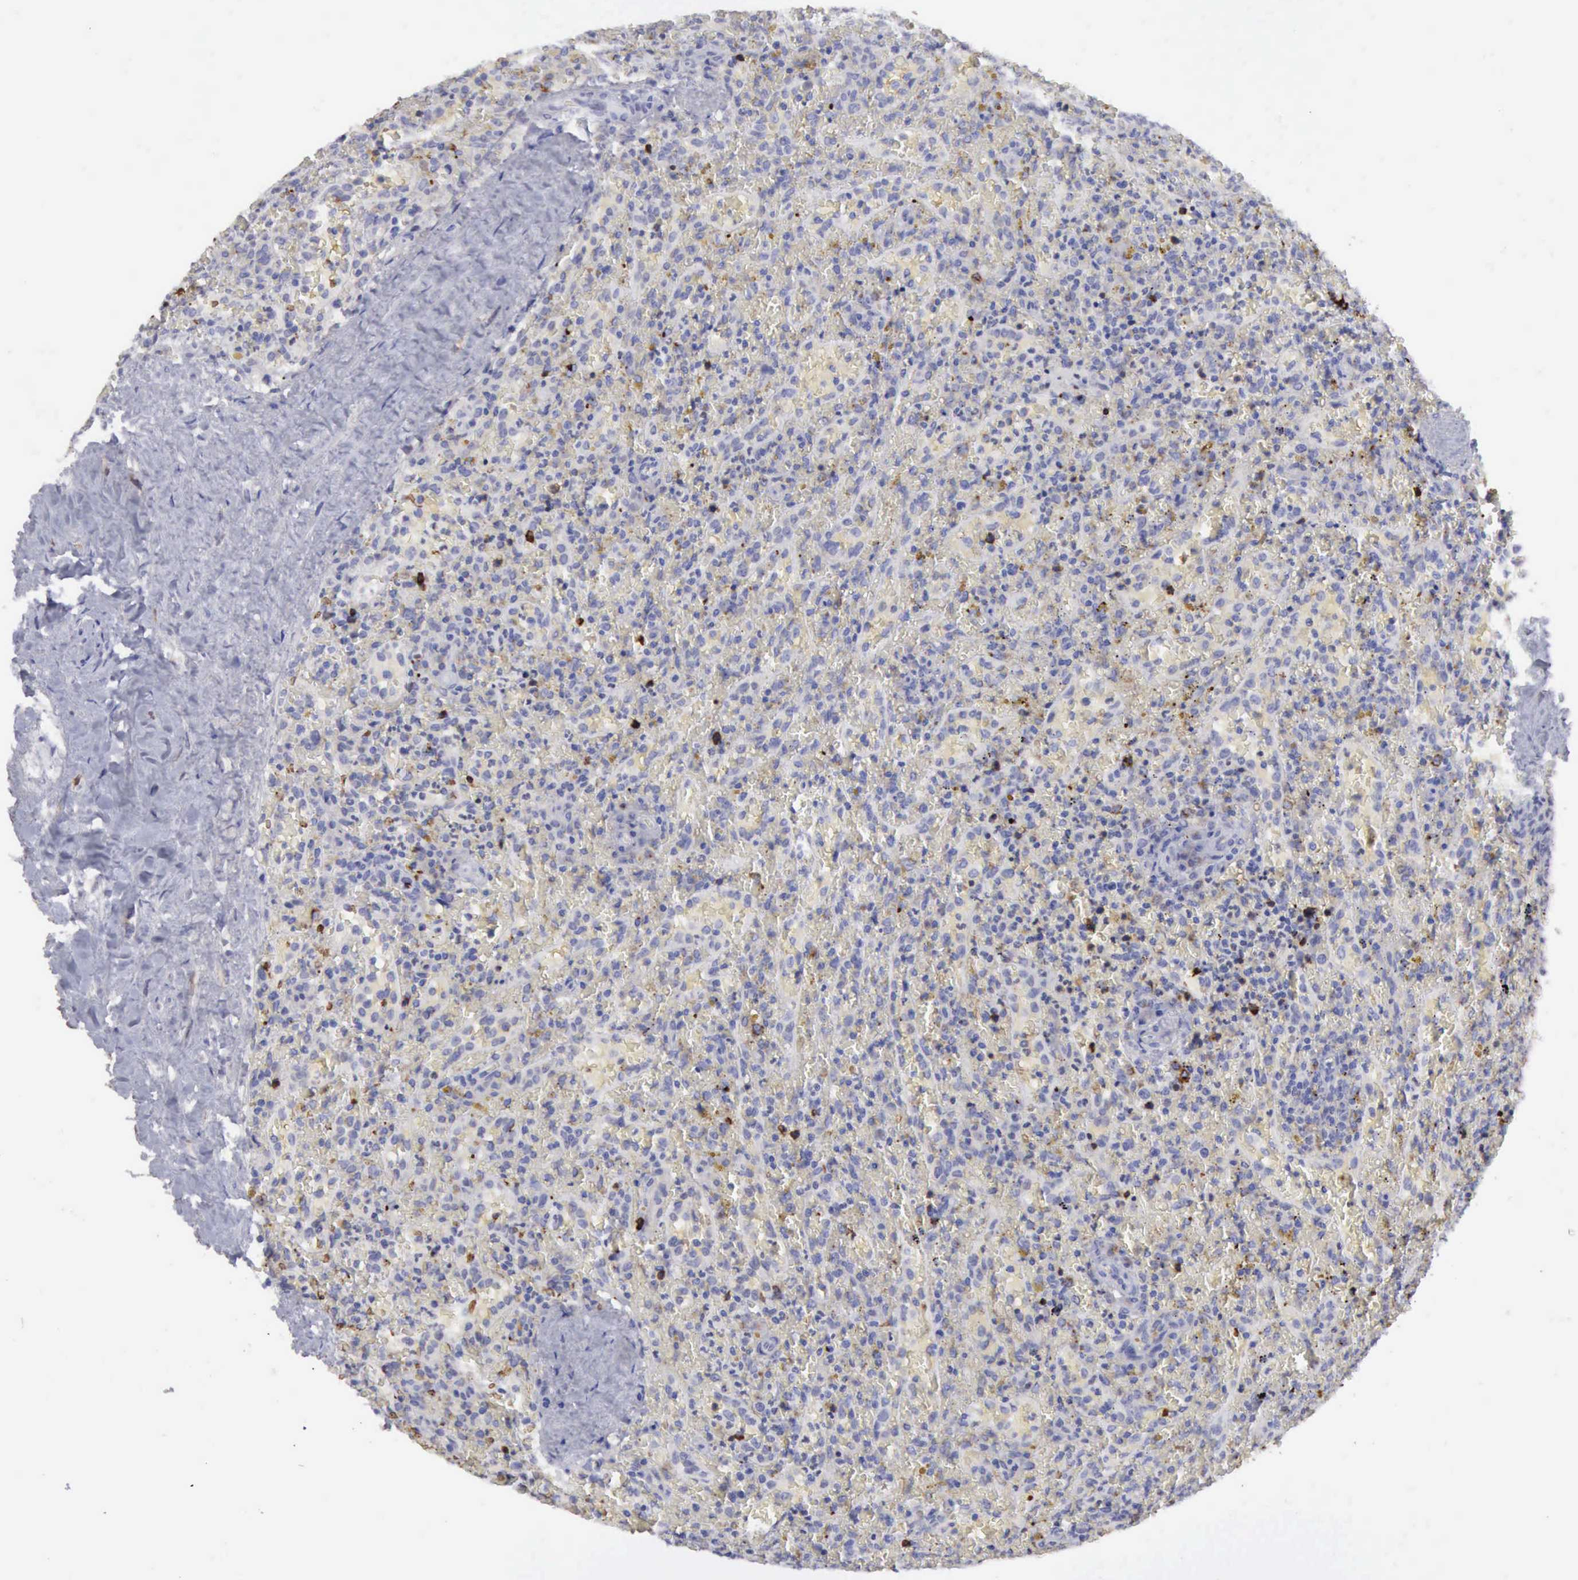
{"staining": {"intensity": "negative", "quantity": "none", "location": "none"}, "tissue": "lymphoma", "cell_type": "Tumor cells", "image_type": "cancer", "snomed": [{"axis": "morphology", "description": "Malignant lymphoma, non-Hodgkin's type, High grade"}, {"axis": "topography", "description": "Spleen"}, {"axis": "topography", "description": "Lymph node"}], "caption": "This is an IHC micrograph of human lymphoma. There is no staining in tumor cells.", "gene": "TFRC", "patient": {"sex": "female", "age": 70}}